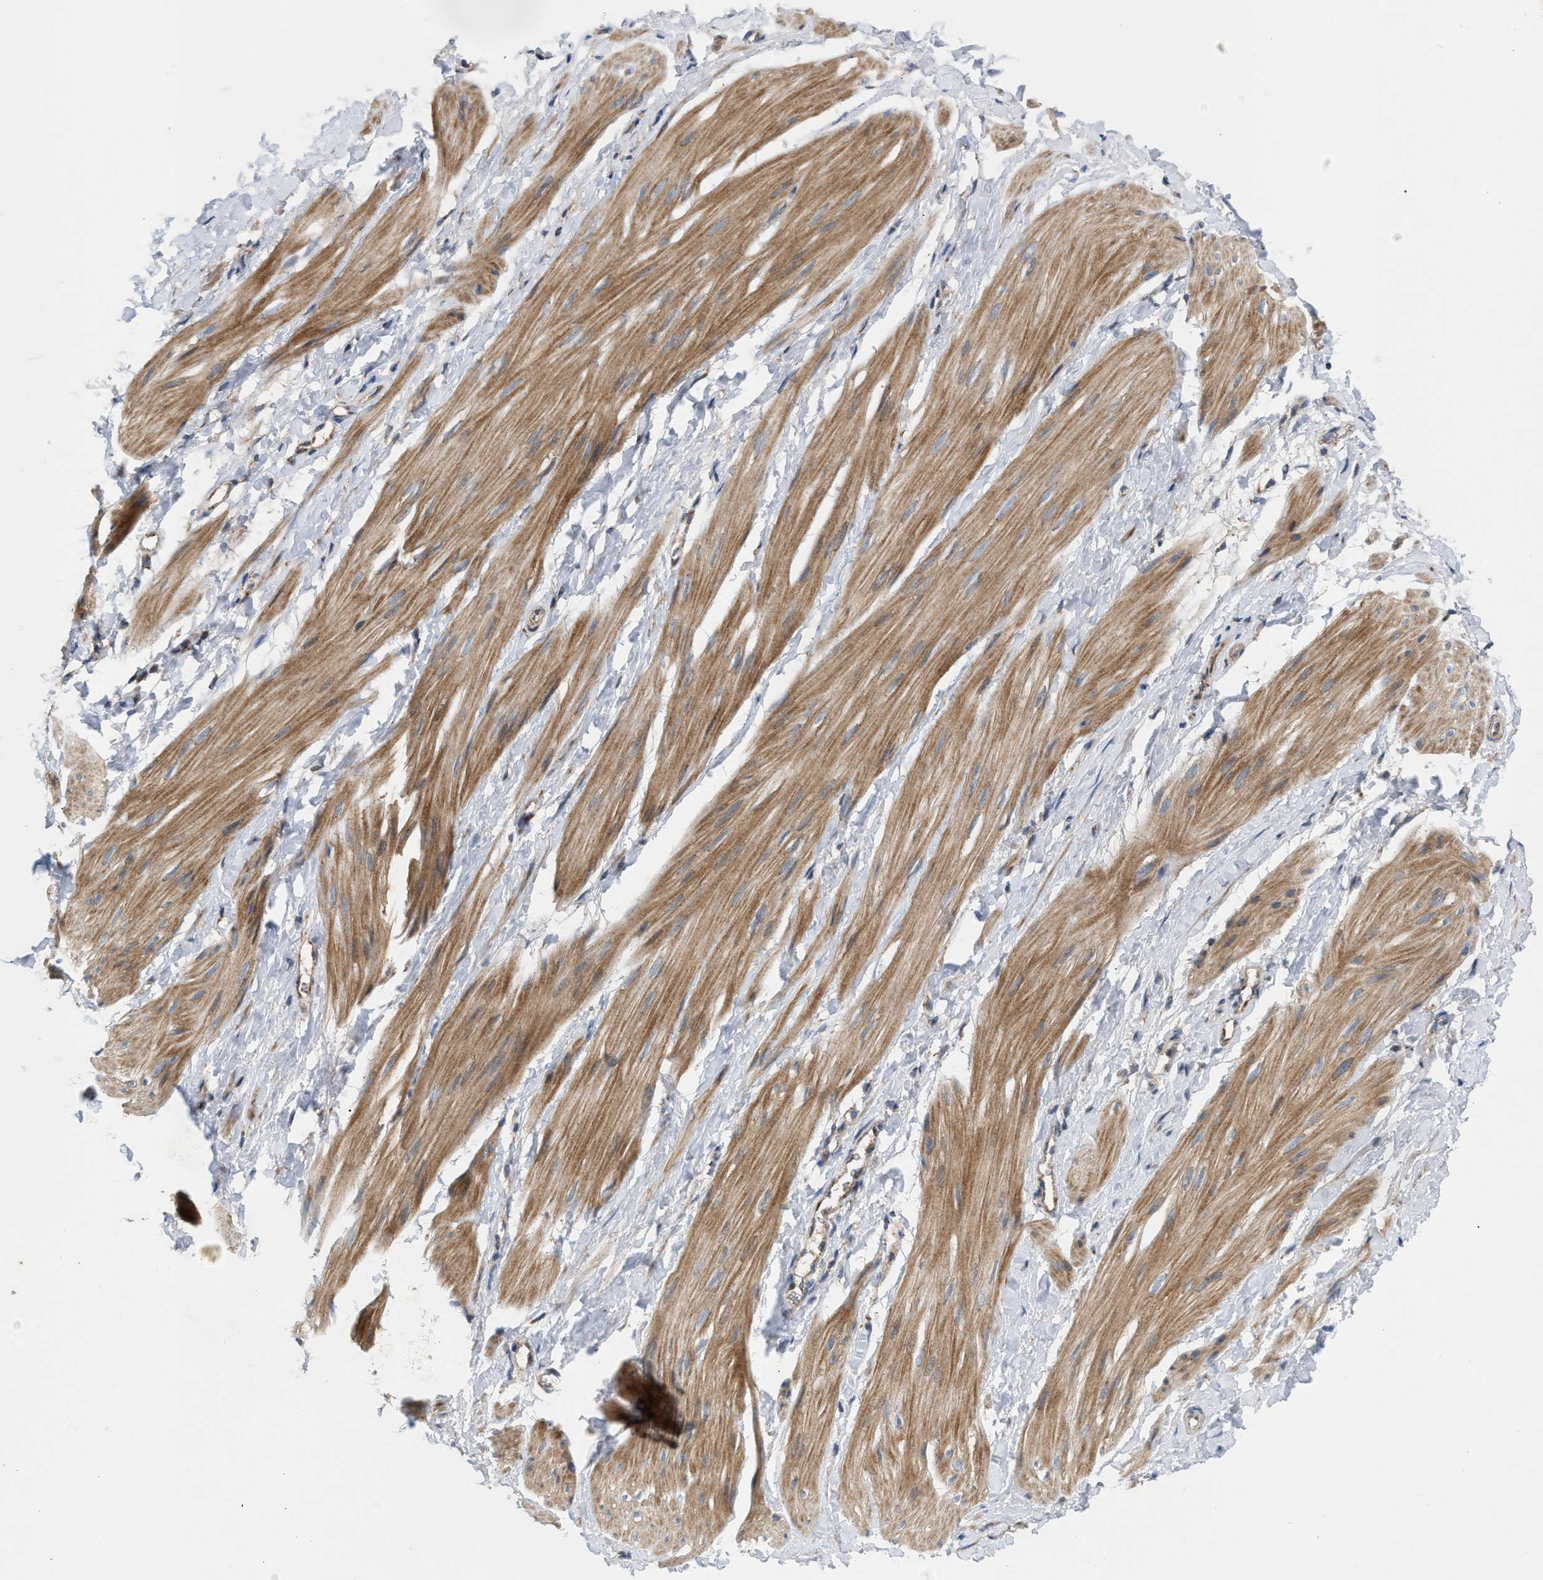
{"staining": {"intensity": "moderate", "quantity": ">75%", "location": "cytoplasmic/membranous"}, "tissue": "smooth muscle", "cell_type": "Smooth muscle cells", "image_type": "normal", "snomed": [{"axis": "morphology", "description": "Normal tissue, NOS"}, {"axis": "topography", "description": "Smooth muscle"}], "caption": "A brown stain labels moderate cytoplasmic/membranous expression of a protein in smooth muscle cells of unremarkable human smooth muscle. Immunohistochemistry stains the protein in brown and the nuclei are stained blue.", "gene": "TACO1", "patient": {"sex": "male", "age": 16}}